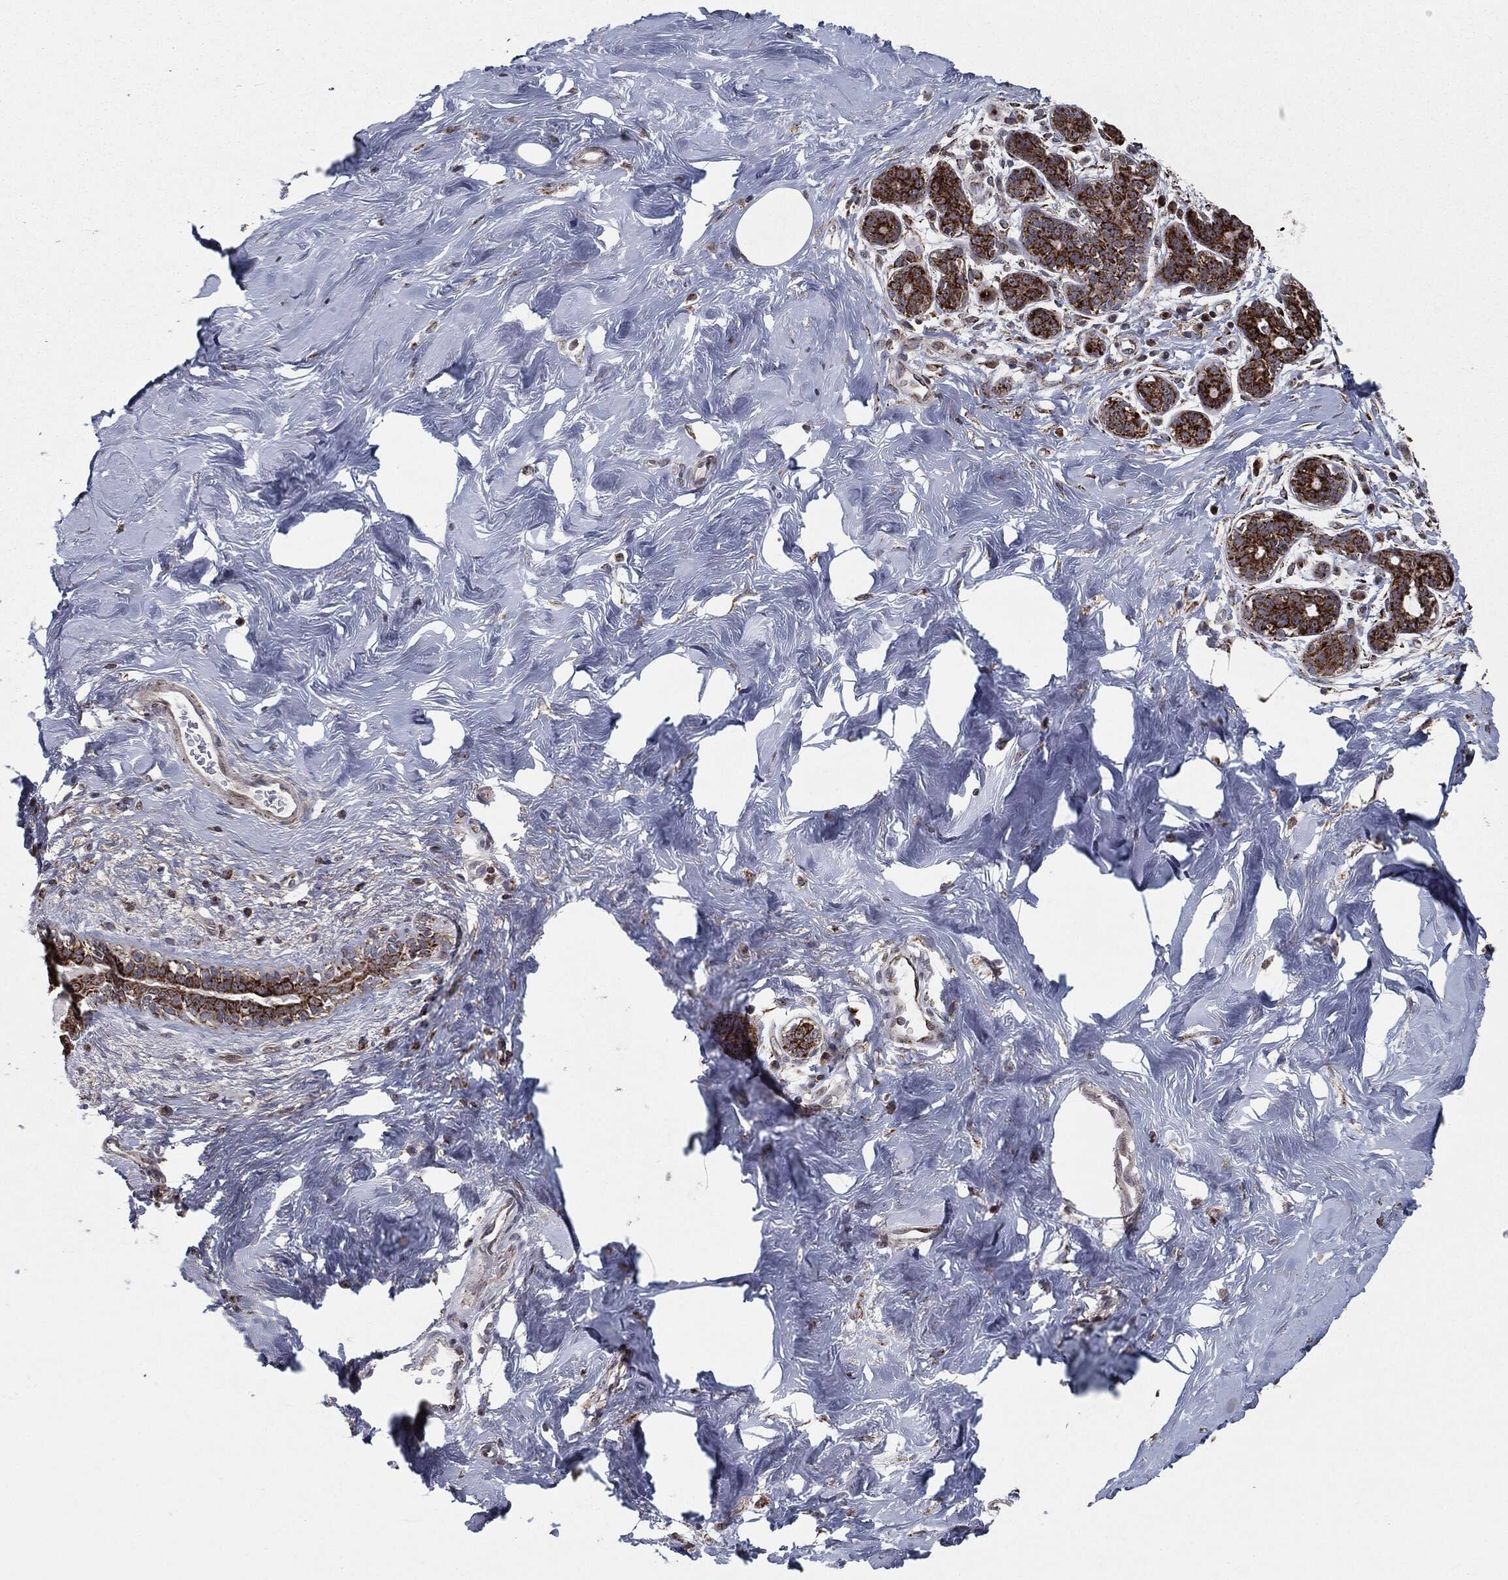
{"staining": {"intensity": "strong", "quantity": ">75%", "location": "cytoplasmic/membranous"}, "tissue": "breast", "cell_type": "Glandular cells", "image_type": "normal", "snomed": [{"axis": "morphology", "description": "Normal tissue, NOS"}, {"axis": "topography", "description": "Breast"}], "caption": "Immunohistochemical staining of unremarkable breast reveals high levels of strong cytoplasmic/membranous expression in about >75% of glandular cells. (DAB = brown stain, brightfield microscopy at high magnification).", "gene": "CHCHD2", "patient": {"sex": "female", "age": 43}}